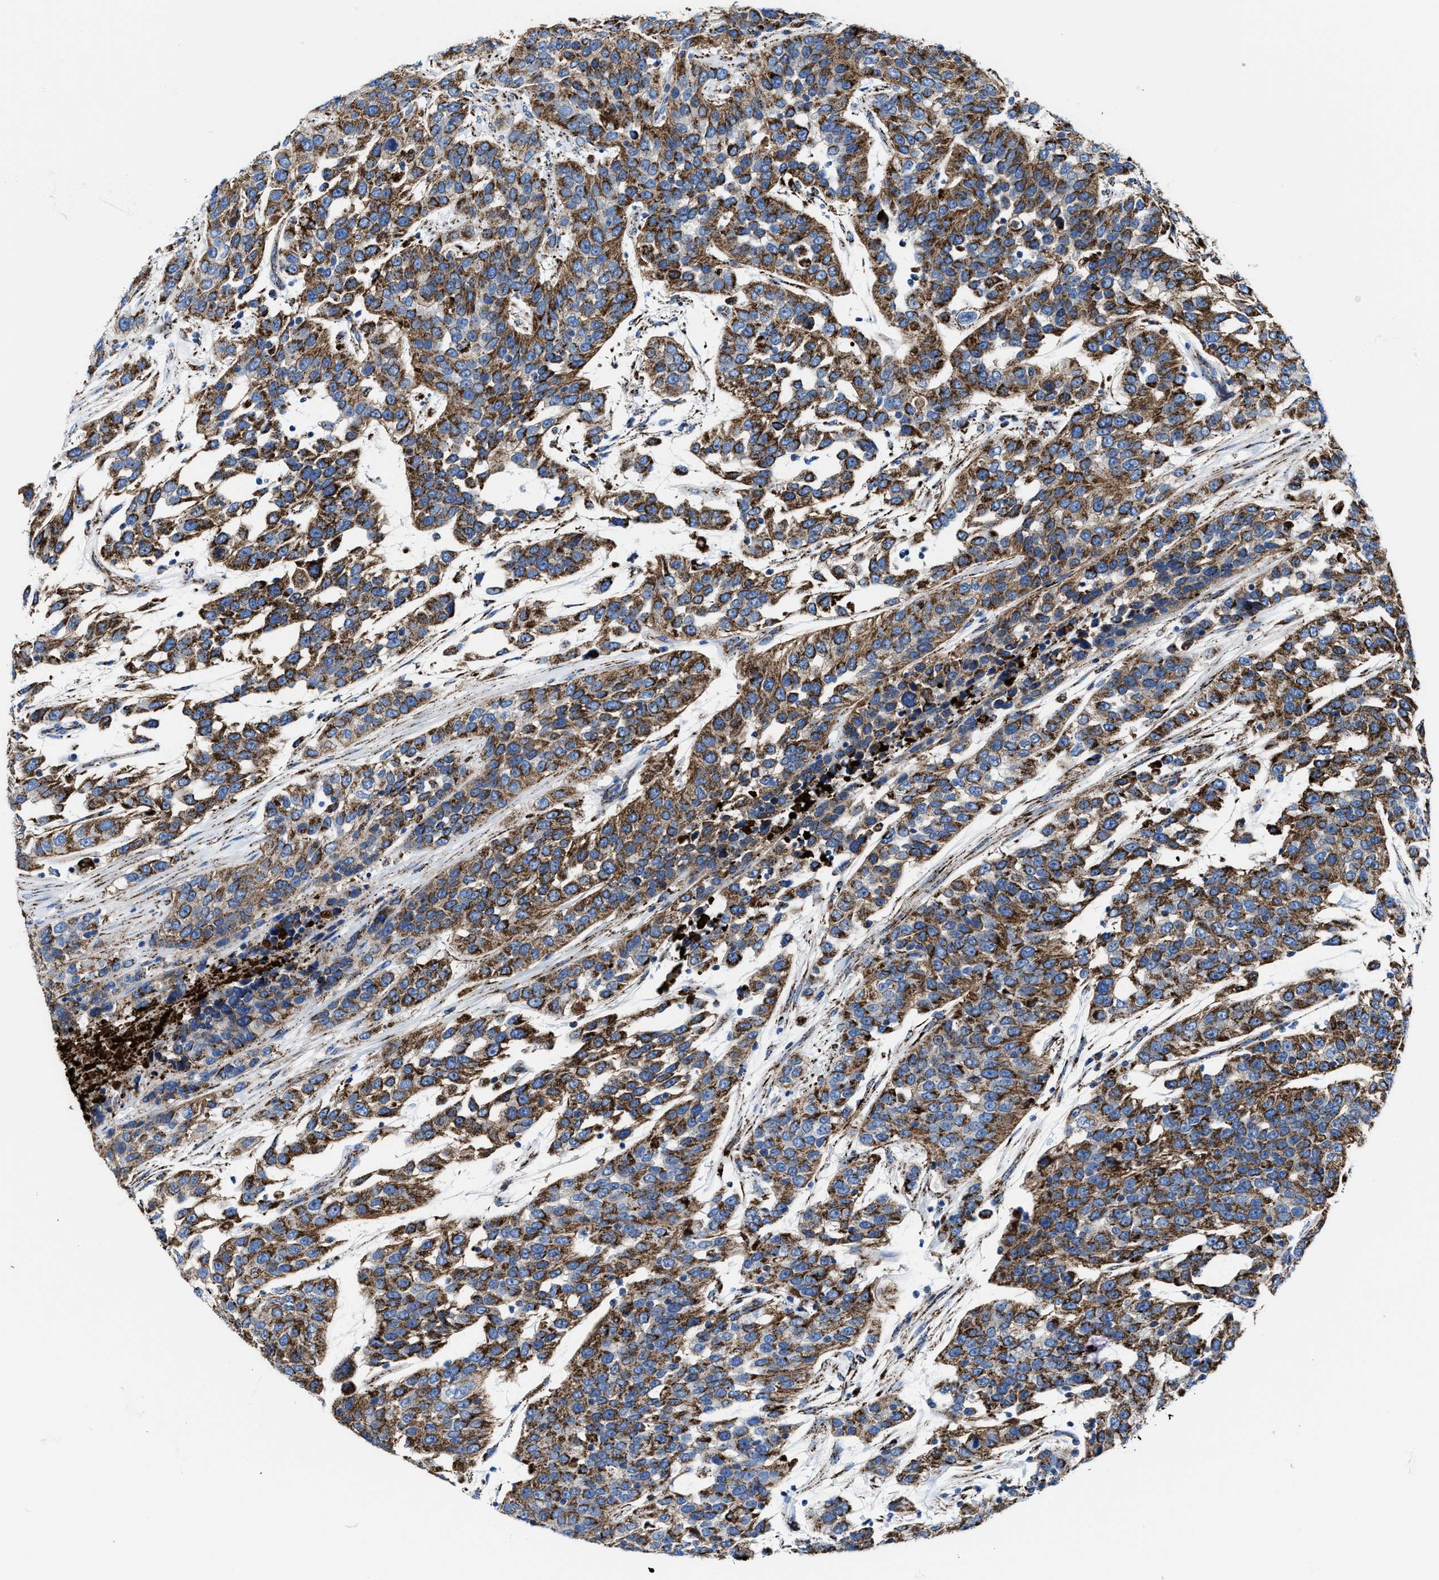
{"staining": {"intensity": "strong", "quantity": ">75%", "location": "cytoplasmic/membranous"}, "tissue": "urothelial cancer", "cell_type": "Tumor cells", "image_type": "cancer", "snomed": [{"axis": "morphology", "description": "Urothelial carcinoma, High grade"}, {"axis": "topography", "description": "Urinary bladder"}], "caption": "Immunohistochemical staining of urothelial carcinoma (high-grade) displays strong cytoplasmic/membranous protein staining in about >75% of tumor cells.", "gene": "ALDH1B1", "patient": {"sex": "female", "age": 80}}